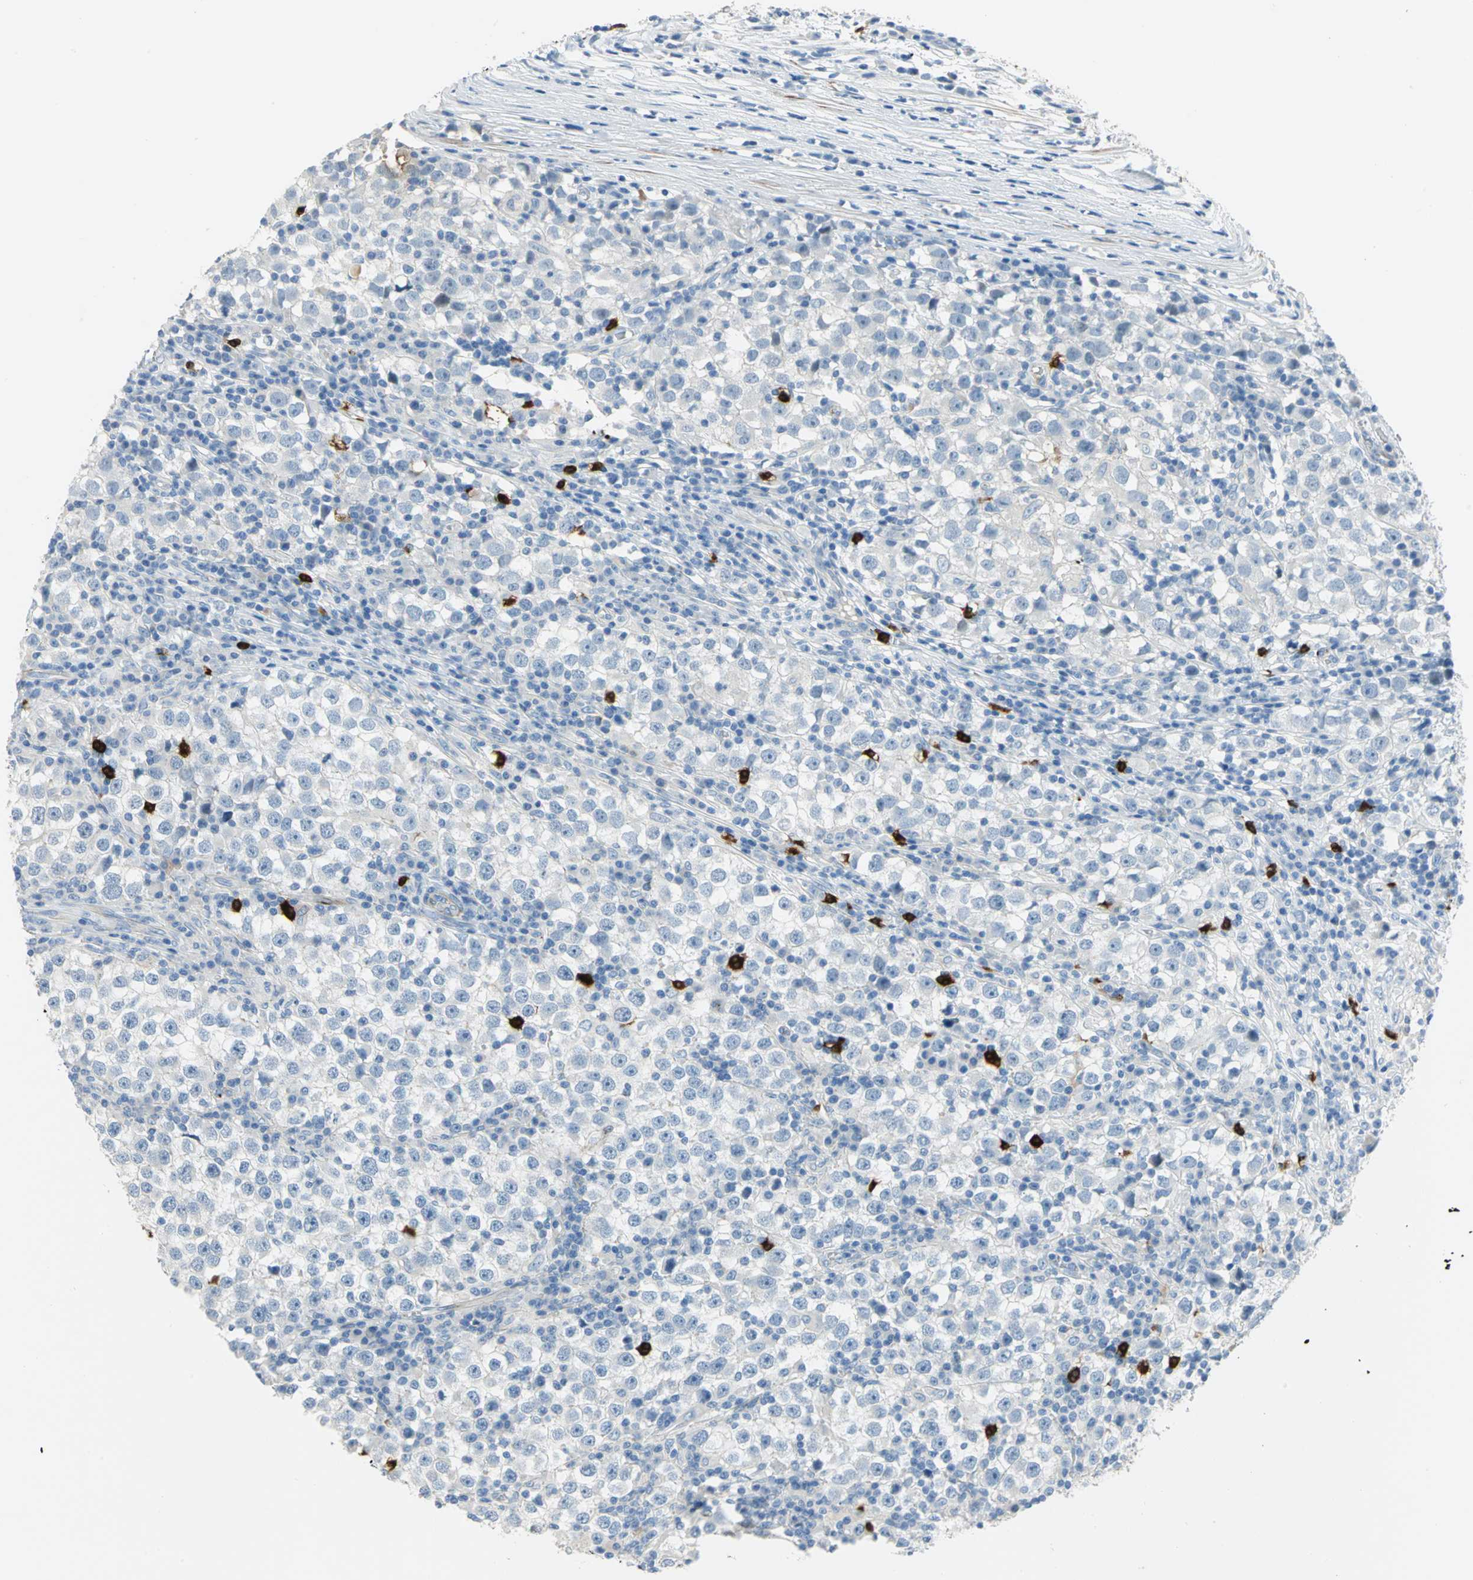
{"staining": {"intensity": "negative", "quantity": "none", "location": "none"}, "tissue": "testis cancer", "cell_type": "Tumor cells", "image_type": "cancer", "snomed": [{"axis": "morphology", "description": "Seminoma, NOS"}, {"axis": "topography", "description": "Testis"}], "caption": "This is an immunohistochemistry photomicrograph of human seminoma (testis). There is no staining in tumor cells.", "gene": "ALOX15", "patient": {"sex": "male", "age": 65}}